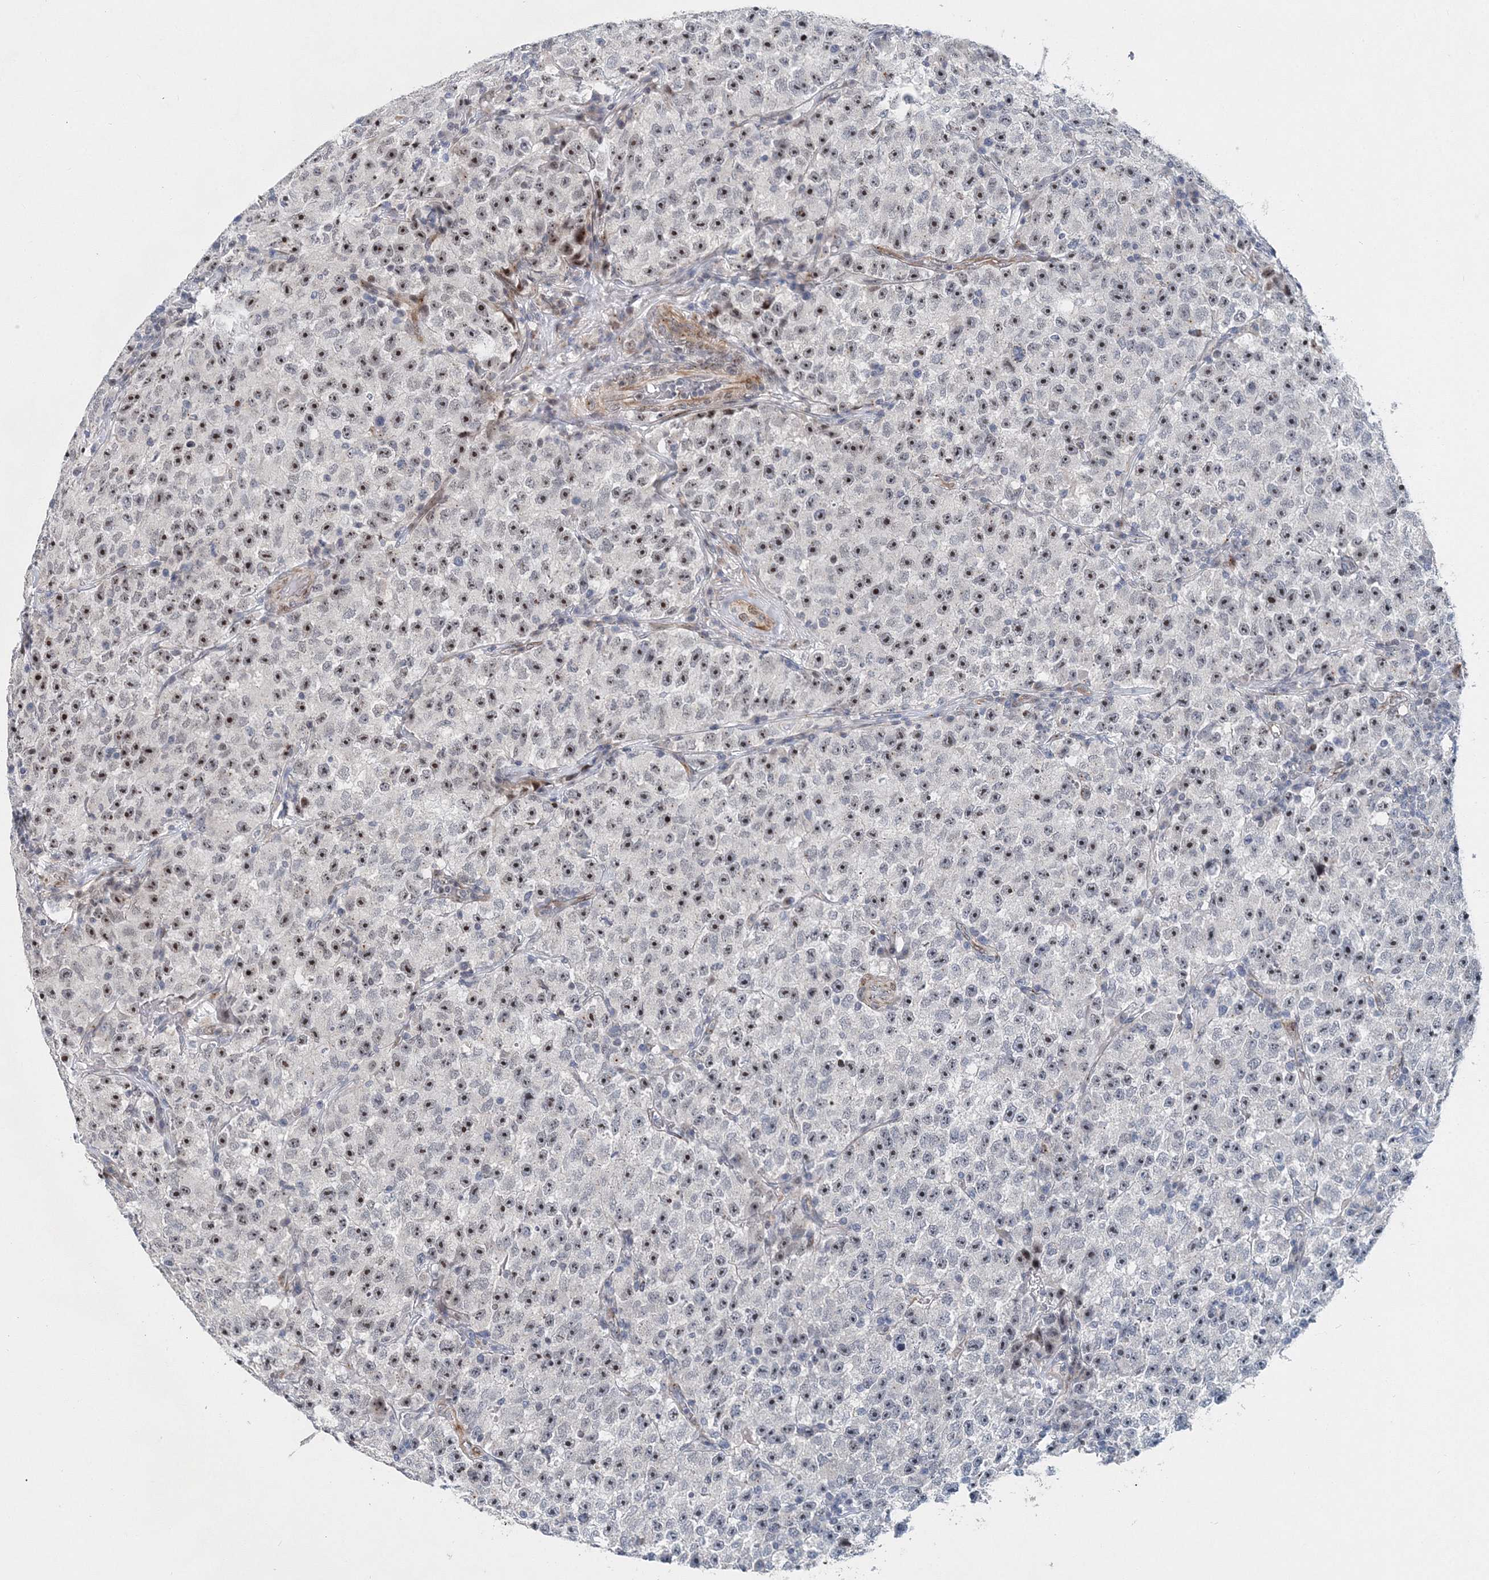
{"staining": {"intensity": "moderate", "quantity": "25%-75%", "location": "nuclear"}, "tissue": "testis cancer", "cell_type": "Tumor cells", "image_type": "cancer", "snomed": [{"axis": "morphology", "description": "Seminoma, NOS"}, {"axis": "topography", "description": "Testis"}], "caption": "Protein expression analysis of testis seminoma displays moderate nuclear expression in about 25%-75% of tumor cells. (DAB (3,3'-diaminobenzidine) = brown stain, brightfield microscopy at high magnification).", "gene": "UIMC1", "patient": {"sex": "male", "age": 22}}